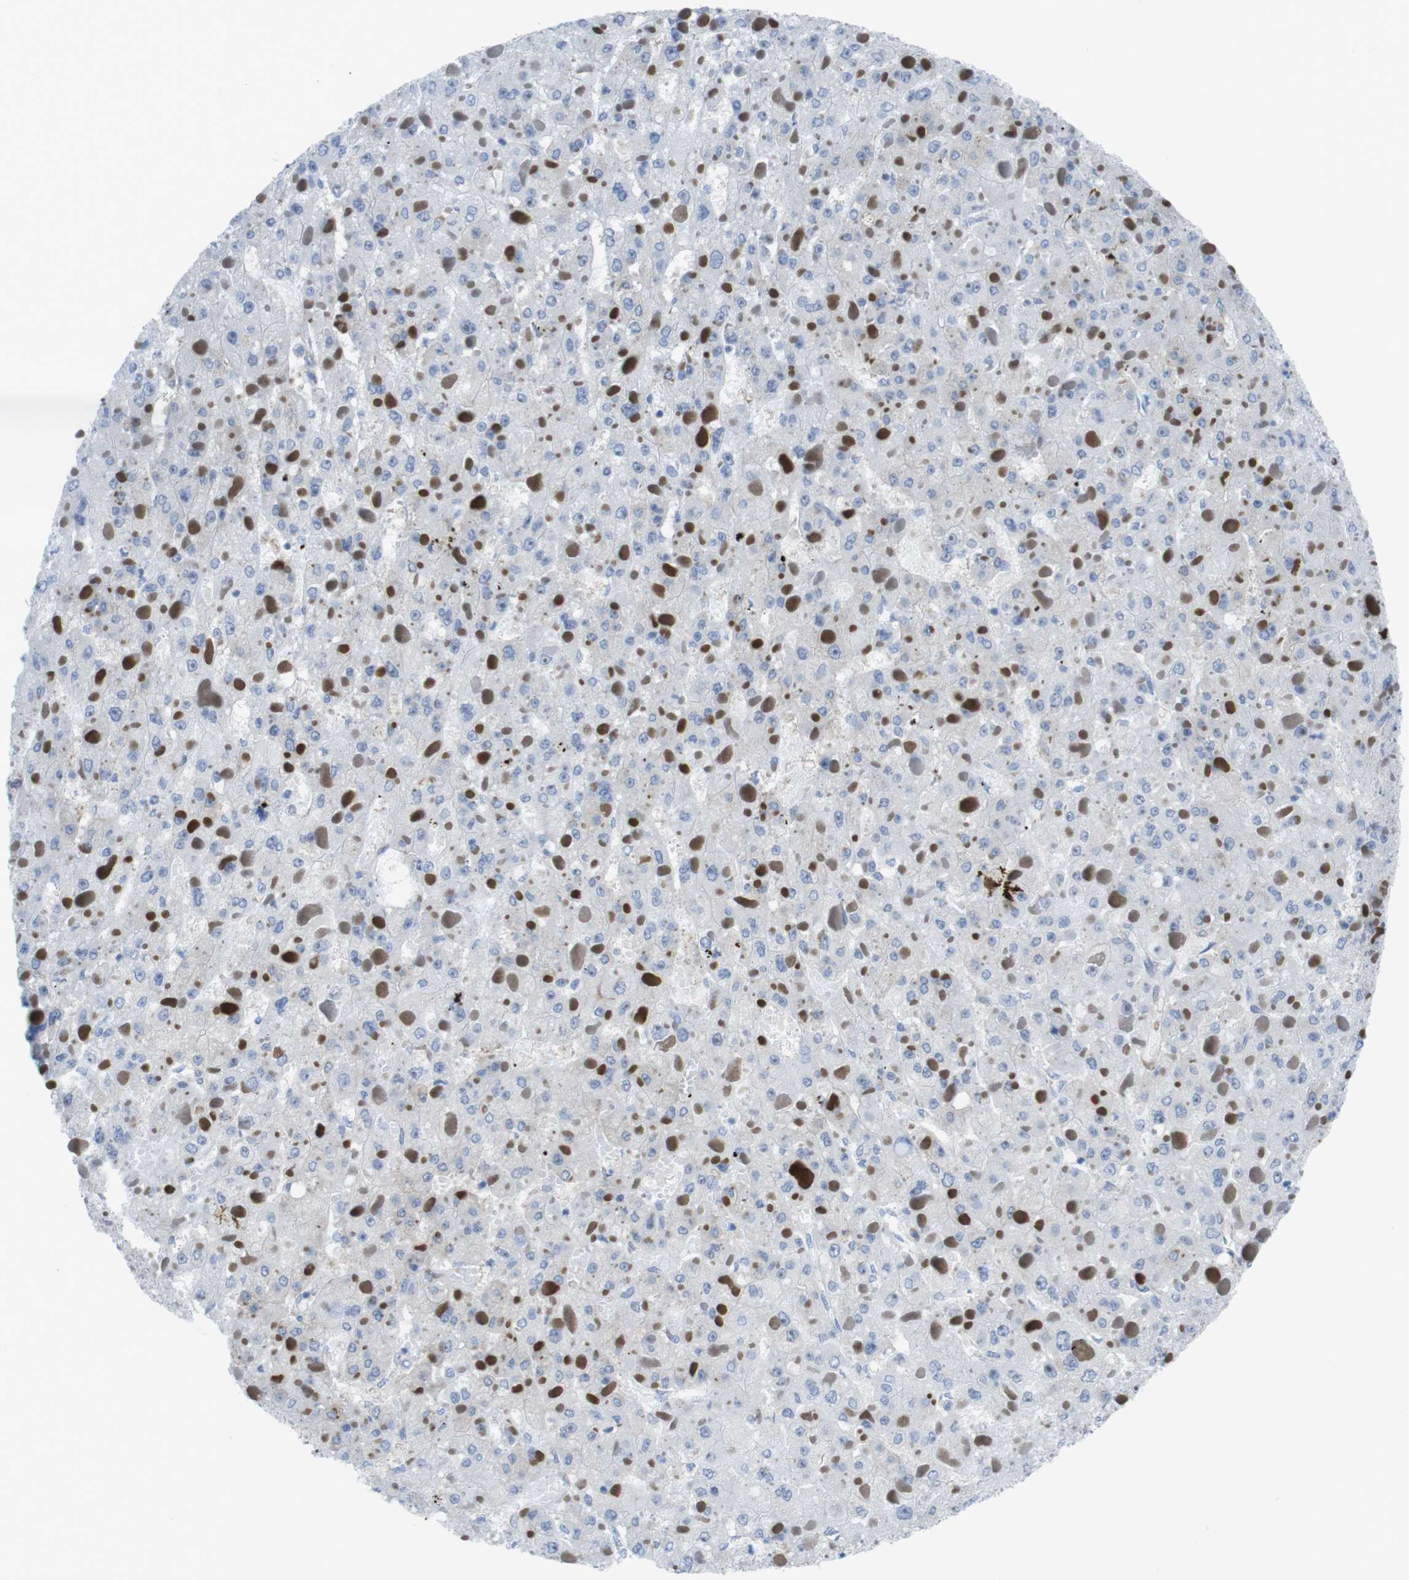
{"staining": {"intensity": "negative", "quantity": "none", "location": "none"}, "tissue": "liver cancer", "cell_type": "Tumor cells", "image_type": "cancer", "snomed": [{"axis": "morphology", "description": "Carcinoma, Hepatocellular, NOS"}, {"axis": "topography", "description": "Liver"}], "caption": "The immunohistochemistry histopathology image has no significant positivity in tumor cells of hepatocellular carcinoma (liver) tissue. Nuclei are stained in blue.", "gene": "DIAPH2", "patient": {"sex": "female", "age": 73}}